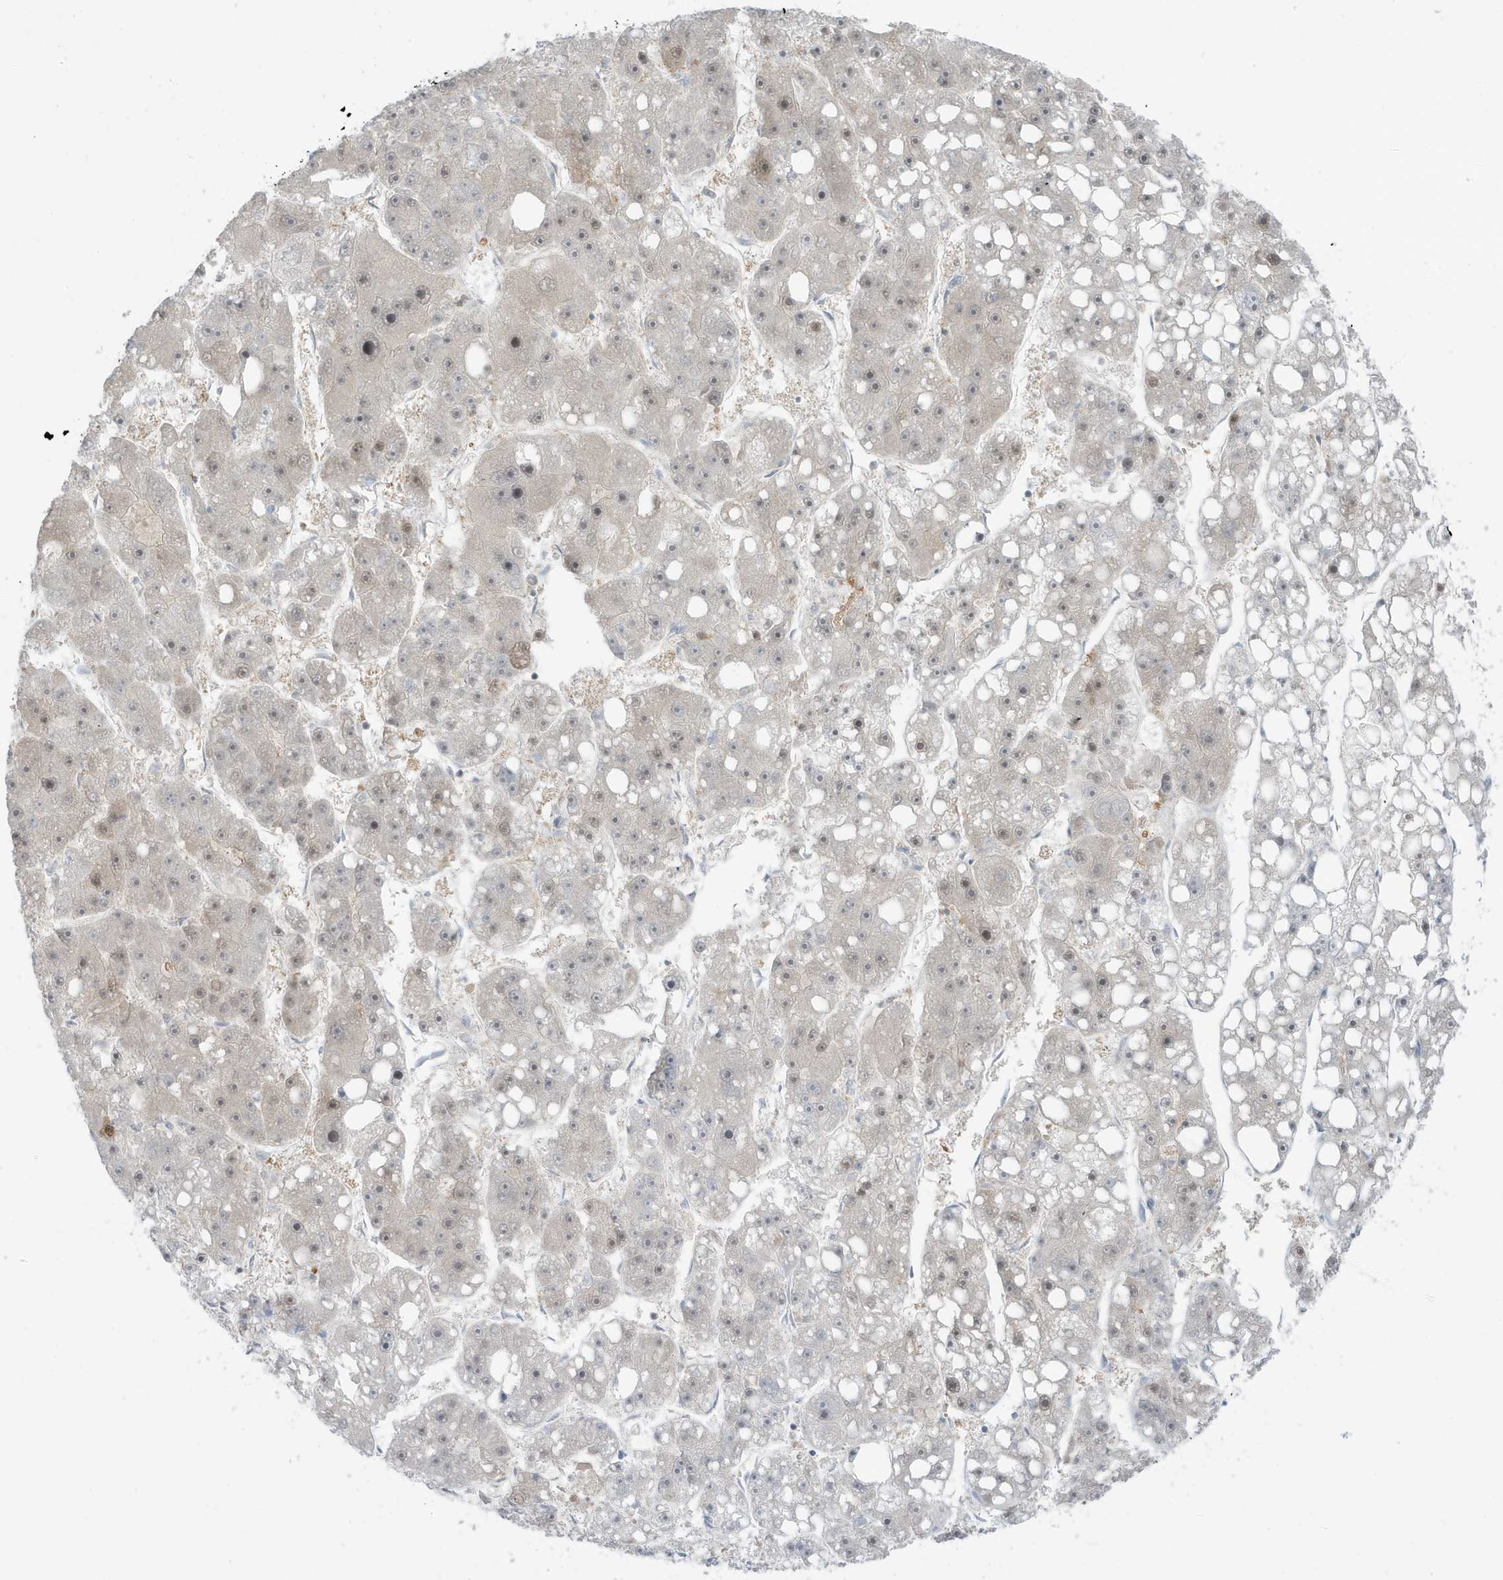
{"staining": {"intensity": "weak", "quantity": "<25%", "location": "nuclear"}, "tissue": "liver cancer", "cell_type": "Tumor cells", "image_type": "cancer", "snomed": [{"axis": "morphology", "description": "Carcinoma, Hepatocellular, NOS"}, {"axis": "topography", "description": "Liver"}], "caption": "Immunohistochemistry (IHC) histopathology image of hepatocellular carcinoma (liver) stained for a protein (brown), which exhibits no positivity in tumor cells.", "gene": "OGA", "patient": {"sex": "female", "age": 61}}